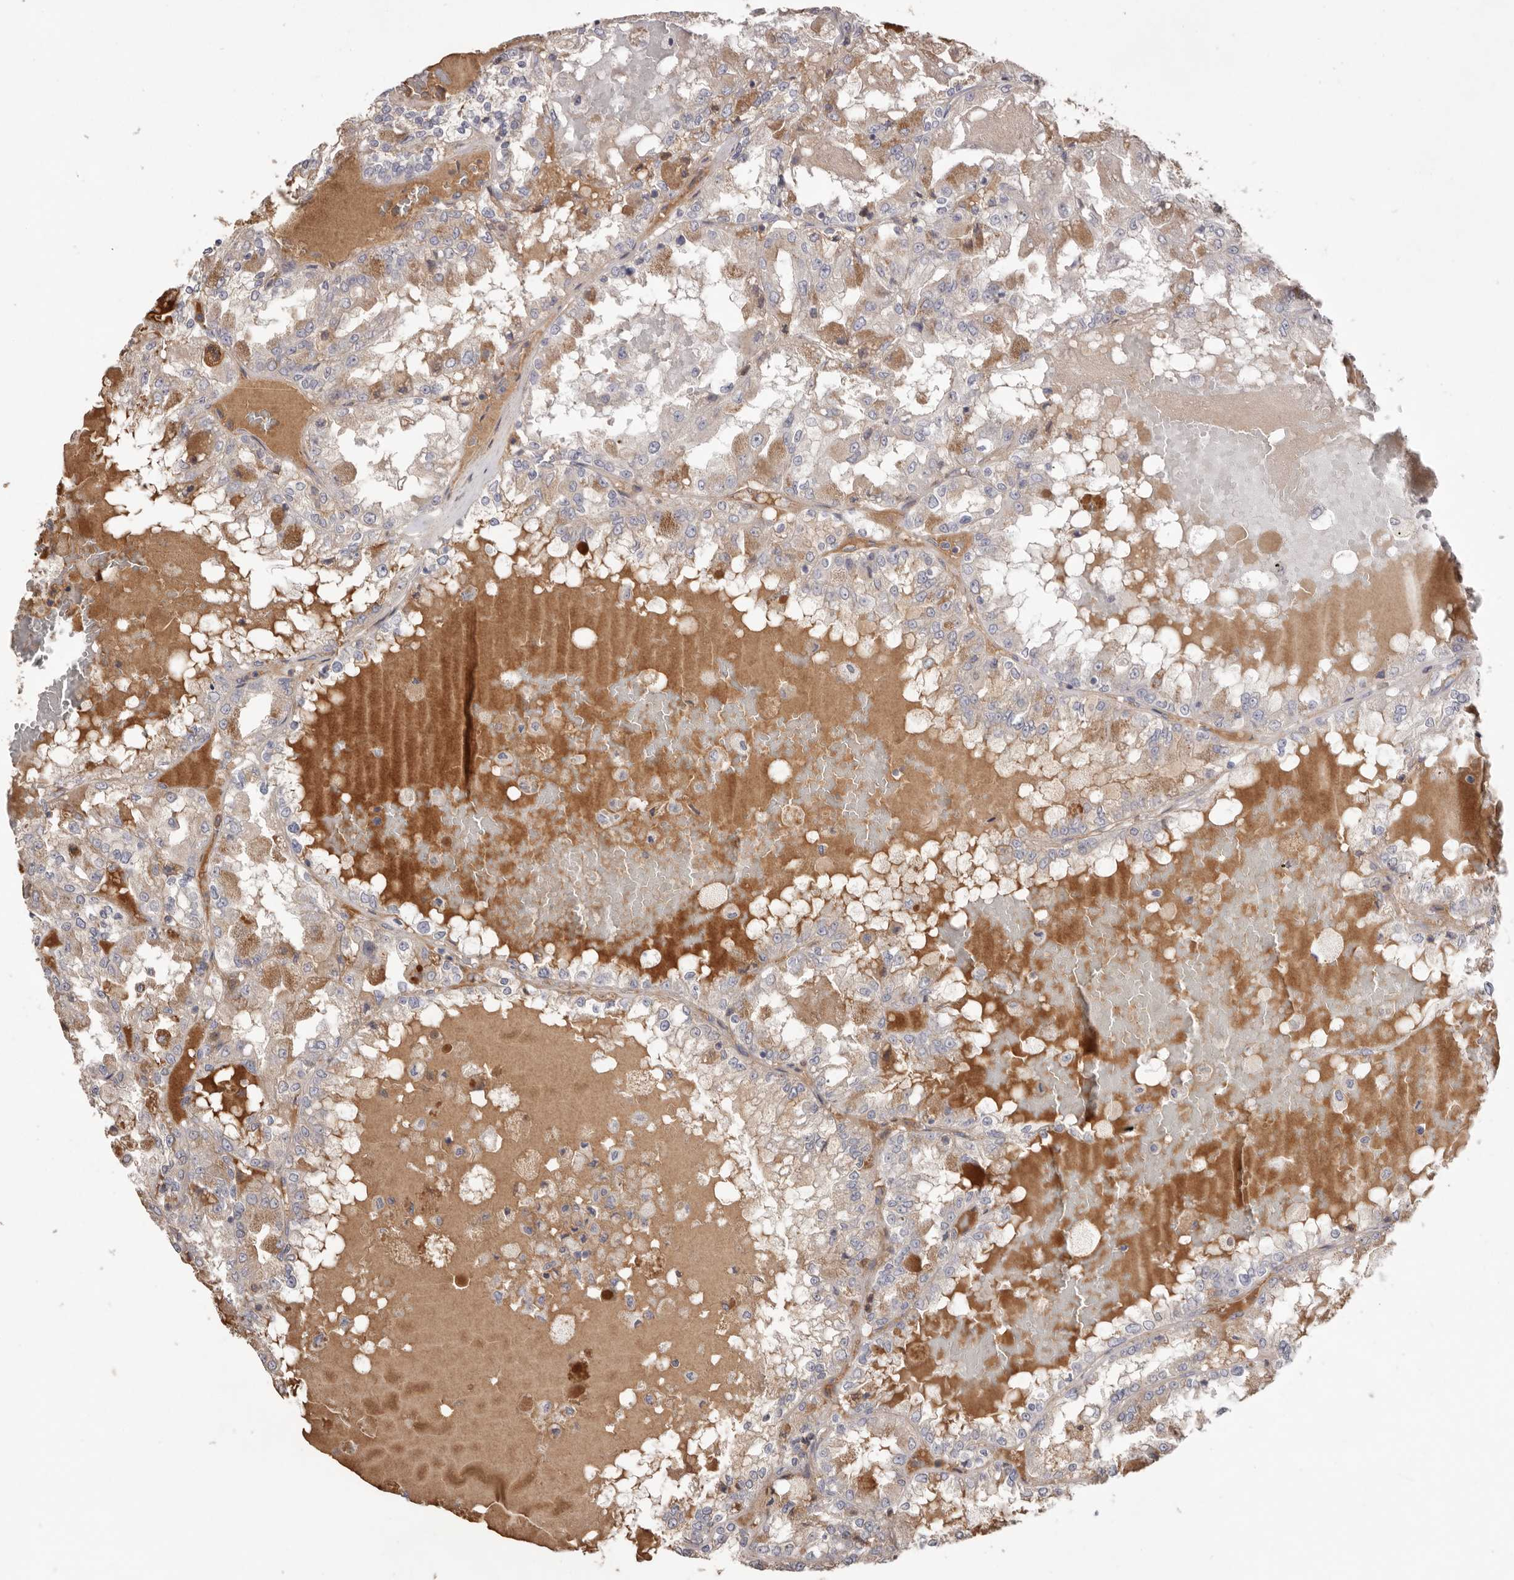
{"staining": {"intensity": "weak", "quantity": "25%-75%", "location": "cytoplasmic/membranous"}, "tissue": "renal cancer", "cell_type": "Tumor cells", "image_type": "cancer", "snomed": [{"axis": "morphology", "description": "Adenocarcinoma, NOS"}, {"axis": "topography", "description": "Kidney"}], "caption": "A low amount of weak cytoplasmic/membranous expression is present in approximately 25%-75% of tumor cells in renal cancer tissue.", "gene": "HCAR2", "patient": {"sex": "female", "age": 56}}